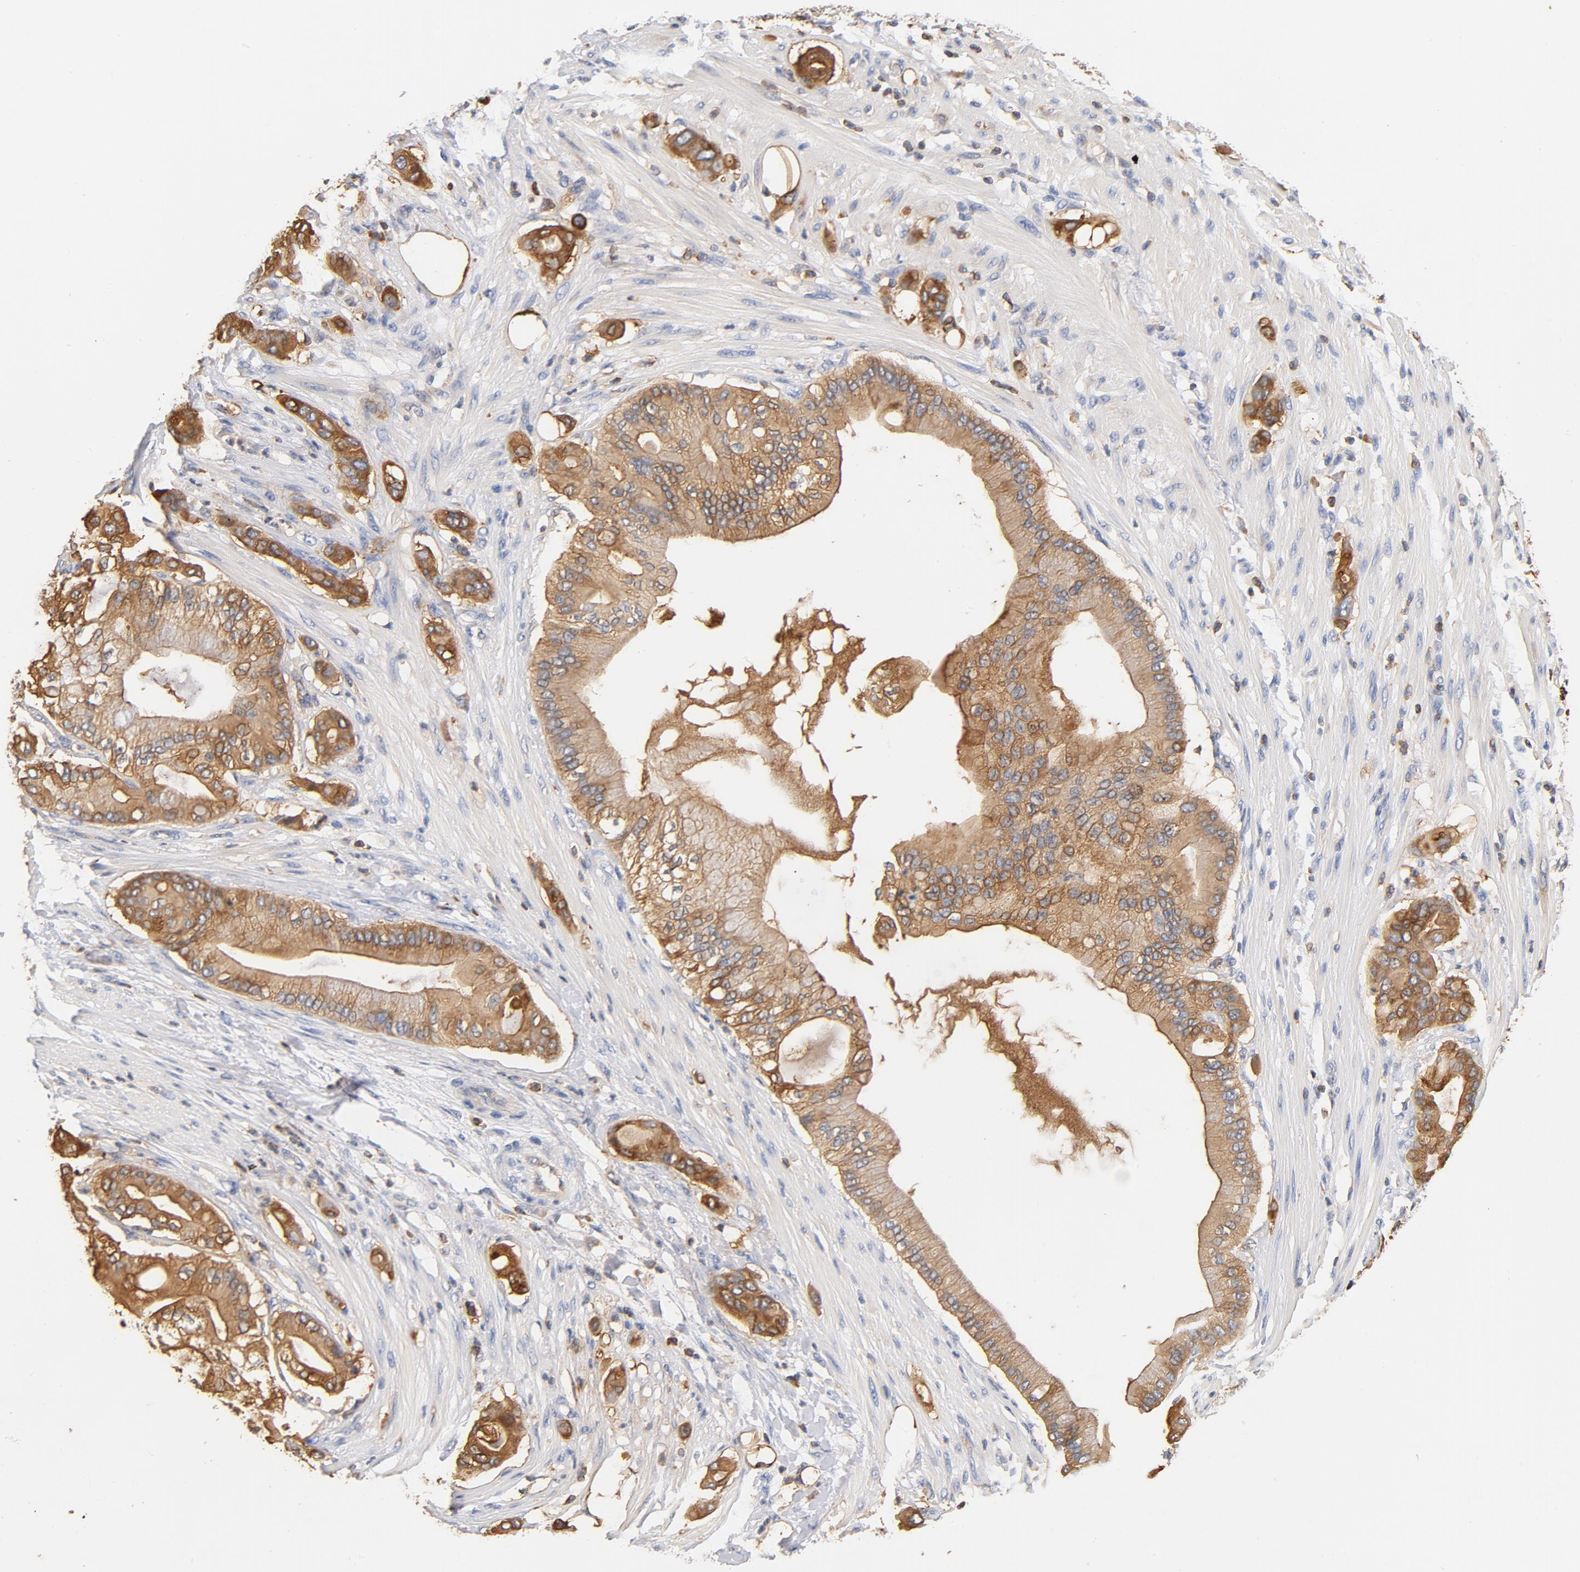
{"staining": {"intensity": "moderate", "quantity": ">75%", "location": "cytoplasmic/membranous"}, "tissue": "pancreatic cancer", "cell_type": "Tumor cells", "image_type": "cancer", "snomed": [{"axis": "morphology", "description": "Adenocarcinoma, NOS"}, {"axis": "morphology", "description": "Adenocarcinoma, metastatic, NOS"}, {"axis": "topography", "description": "Lymph node"}, {"axis": "topography", "description": "Pancreas"}, {"axis": "topography", "description": "Duodenum"}], "caption": "Immunohistochemical staining of pancreatic cancer displays medium levels of moderate cytoplasmic/membranous expression in about >75% of tumor cells.", "gene": "EZR", "patient": {"sex": "female", "age": 64}}